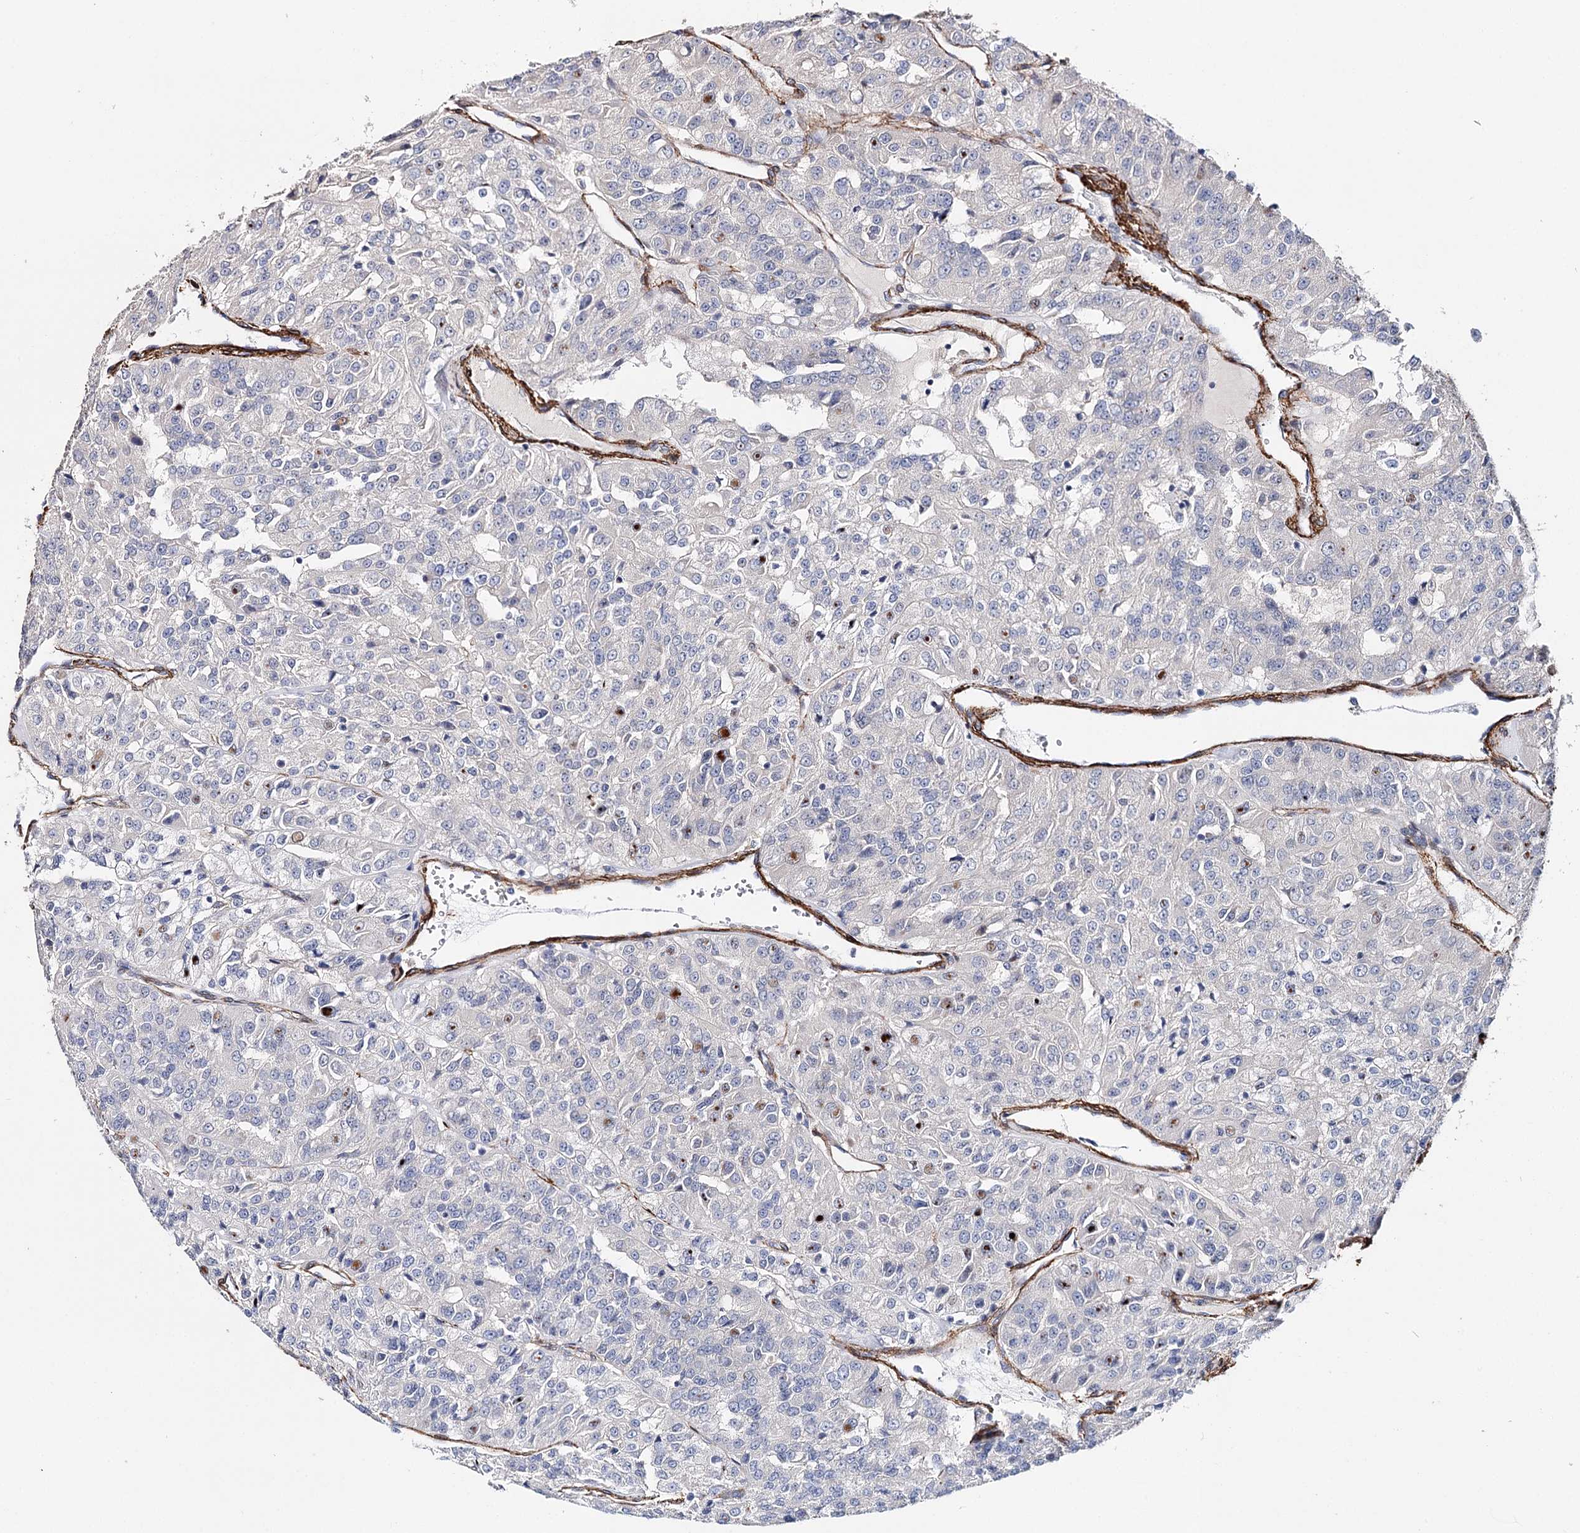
{"staining": {"intensity": "negative", "quantity": "none", "location": "none"}, "tissue": "renal cancer", "cell_type": "Tumor cells", "image_type": "cancer", "snomed": [{"axis": "morphology", "description": "Adenocarcinoma, NOS"}, {"axis": "topography", "description": "Kidney"}], "caption": "Immunohistochemistry histopathology image of neoplastic tissue: adenocarcinoma (renal) stained with DAB (3,3'-diaminobenzidine) demonstrates no significant protein expression in tumor cells.", "gene": "CFAP46", "patient": {"sex": "female", "age": 63}}